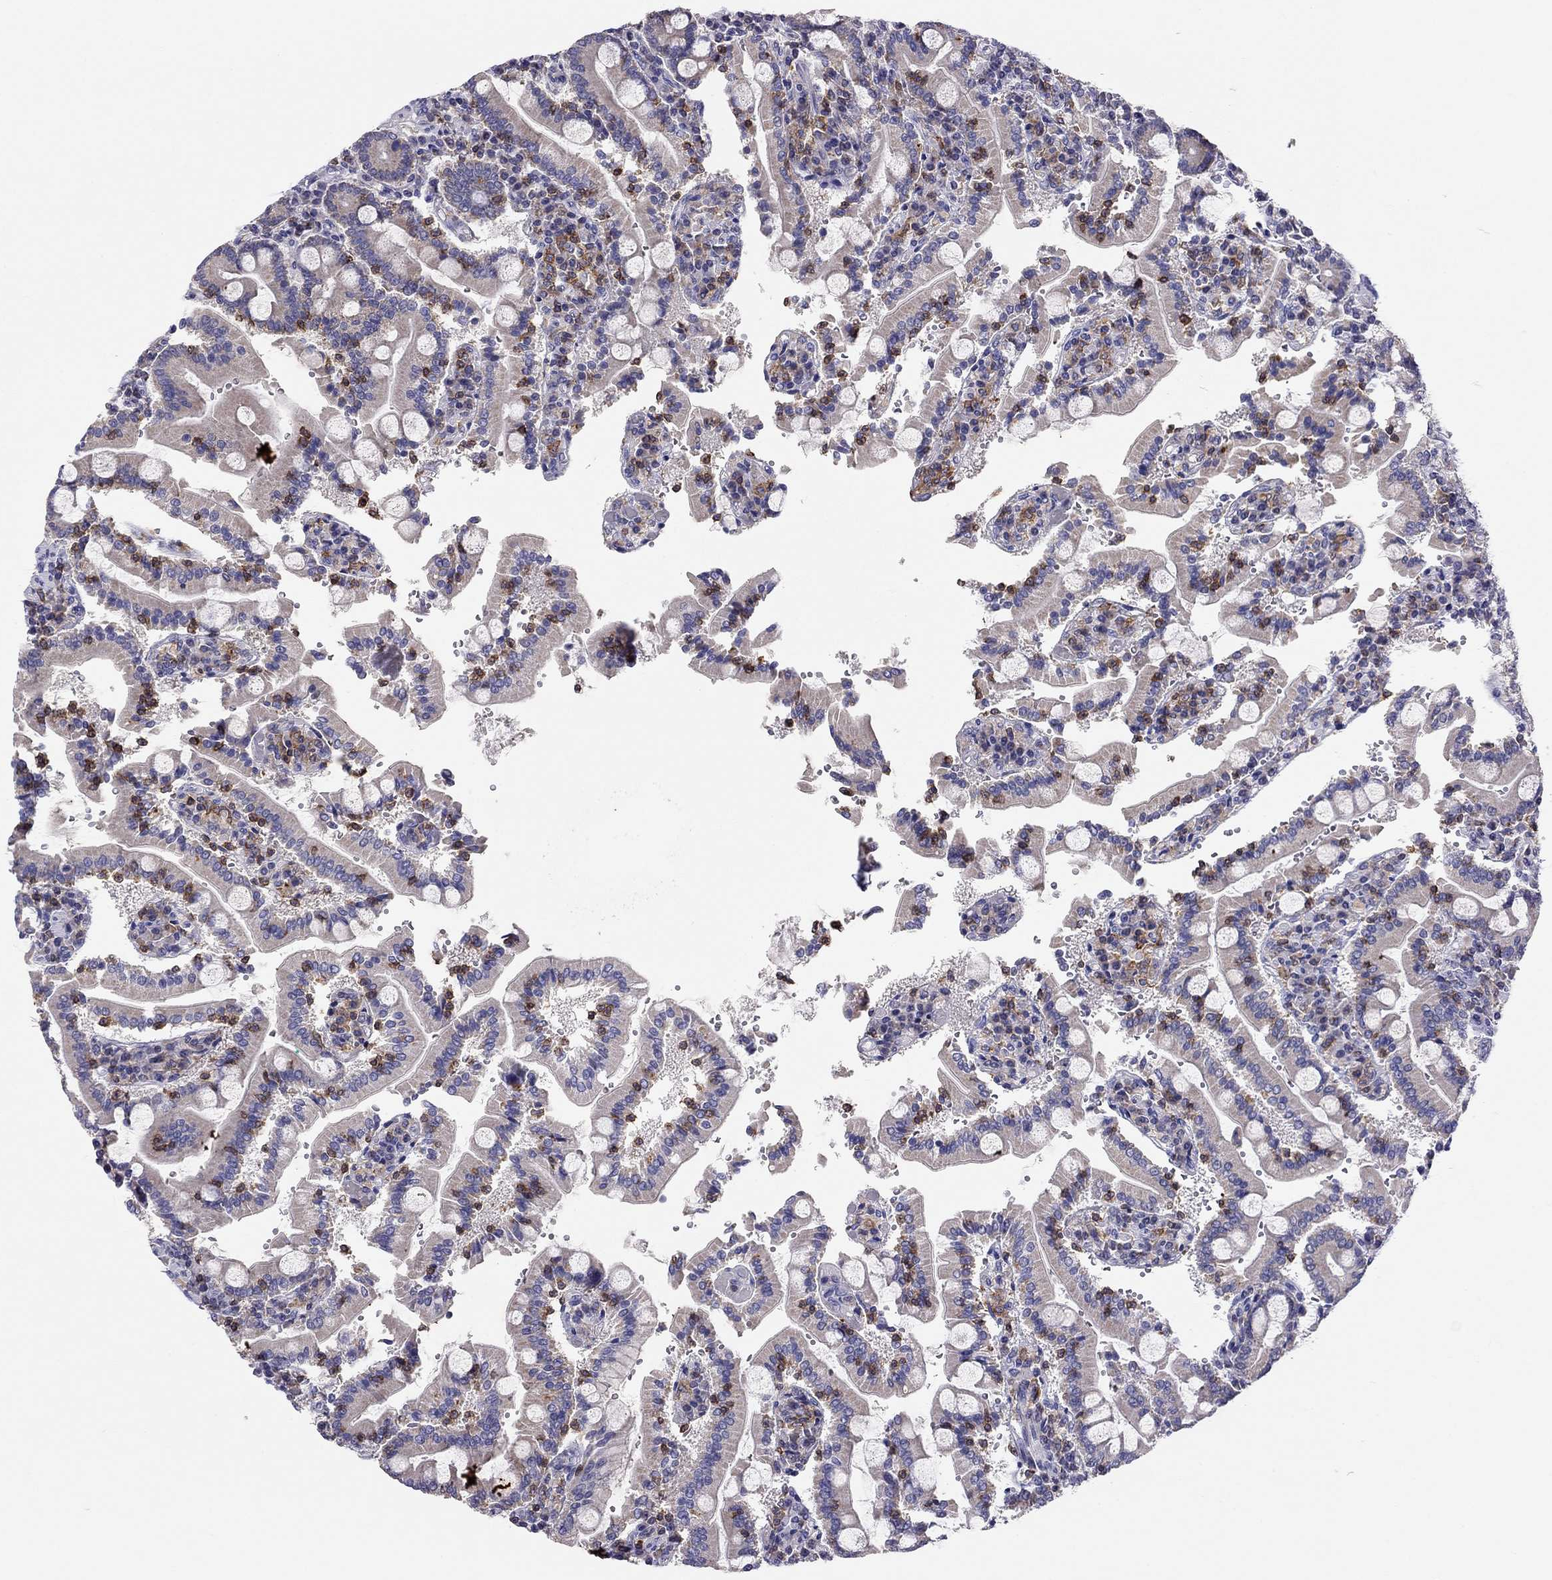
{"staining": {"intensity": "negative", "quantity": "none", "location": "none"}, "tissue": "duodenum", "cell_type": "Glandular cells", "image_type": "normal", "snomed": [{"axis": "morphology", "description": "Normal tissue, NOS"}, {"axis": "topography", "description": "Duodenum"}], "caption": "IHC micrograph of unremarkable duodenum stained for a protein (brown), which reveals no positivity in glandular cells.", "gene": "CITED1", "patient": {"sex": "female", "age": 62}}